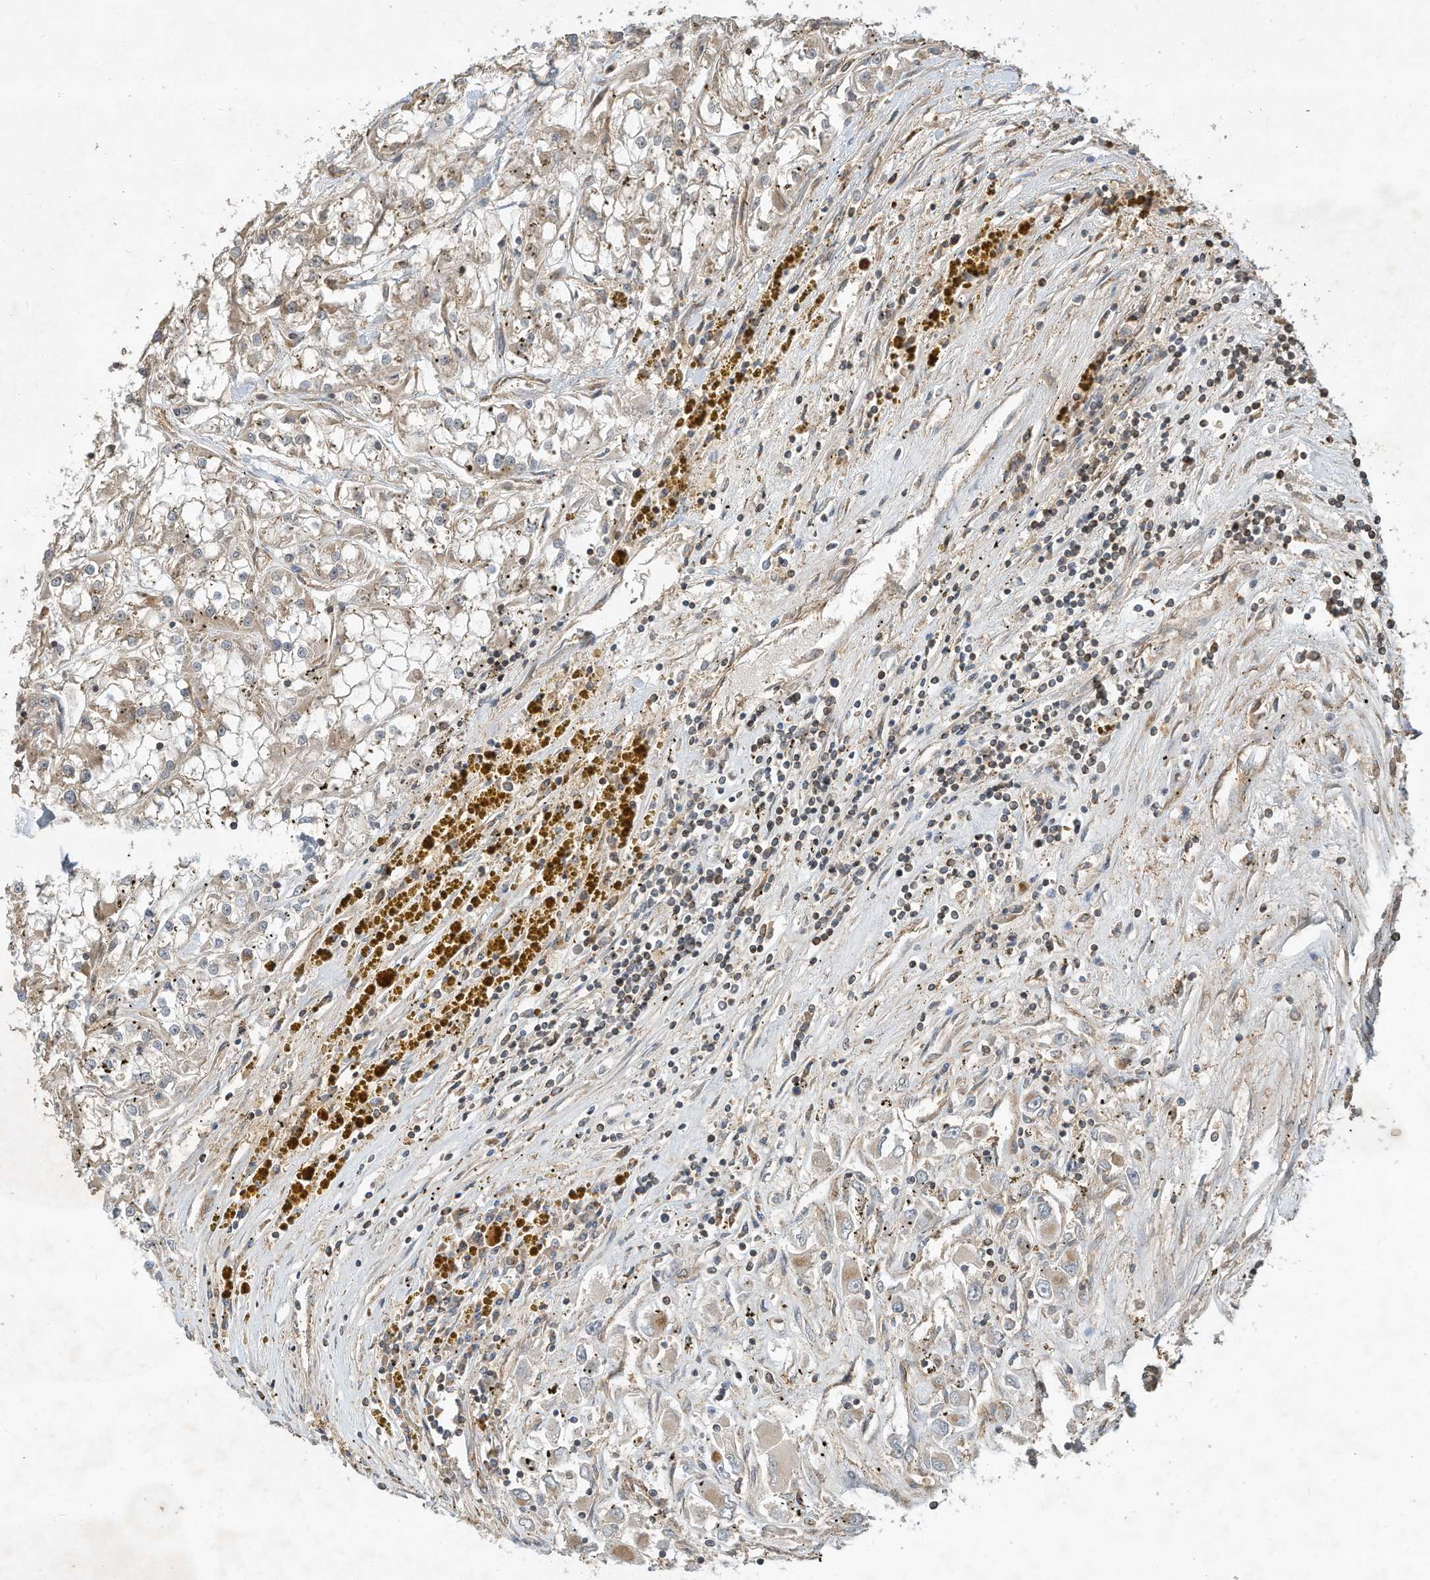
{"staining": {"intensity": "weak", "quantity": "25%-75%", "location": "cytoplasmic/membranous"}, "tissue": "renal cancer", "cell_type": "Tumor cells", "image_type": "cancer", "snomed": [{"axis": "morphology", "description": "Adenocarcinoma, NOS"}, {"axis": "topography", "description": "Kidney"}], "caption": "Protein staining reveals weak cytoplasmic/membranous expression in about 25%-75% of tumor cells in renal cancer (adenocarcinoma).", "gene": "CPAMD8", "patient": {"sex": "female", "age": 52}}